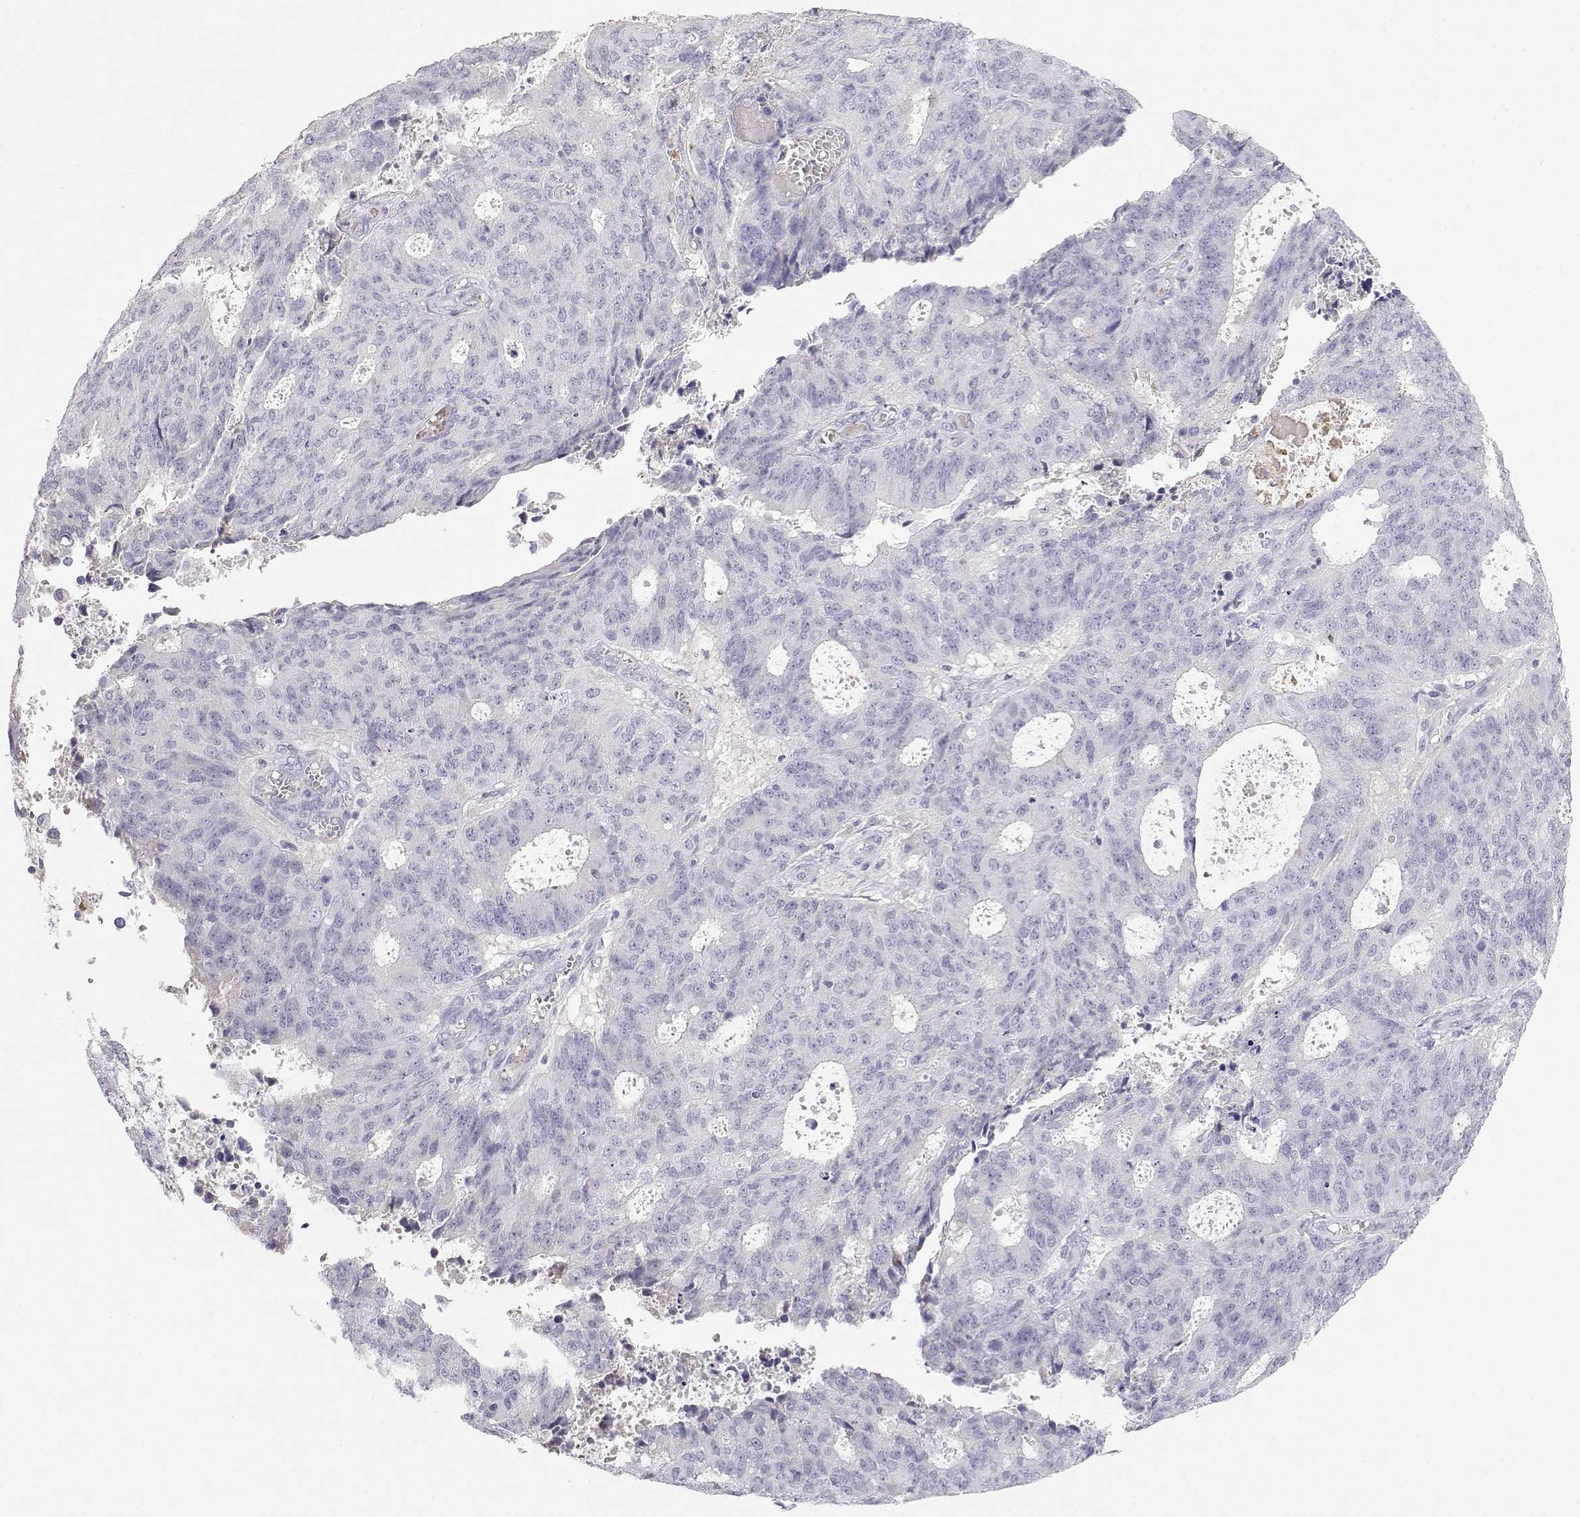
{"staining": {"intensity": "negative", "quantity": "none", "location": "none"}, "tissue": "endometrial cancer", "cell_type": "Tumor cells", "image_type": "cancer", "snomed": [{"axis": "morphology", "description": "Adenocarcinoma, NOS"}, {"axis": "topography", "description": "Endometrium"}], "caption": "Tumor cells show no significant staining in adenocarcinoma (endometrial).", "gene": "CDHR1", "patient": {"sex": "female", "age": 82}}